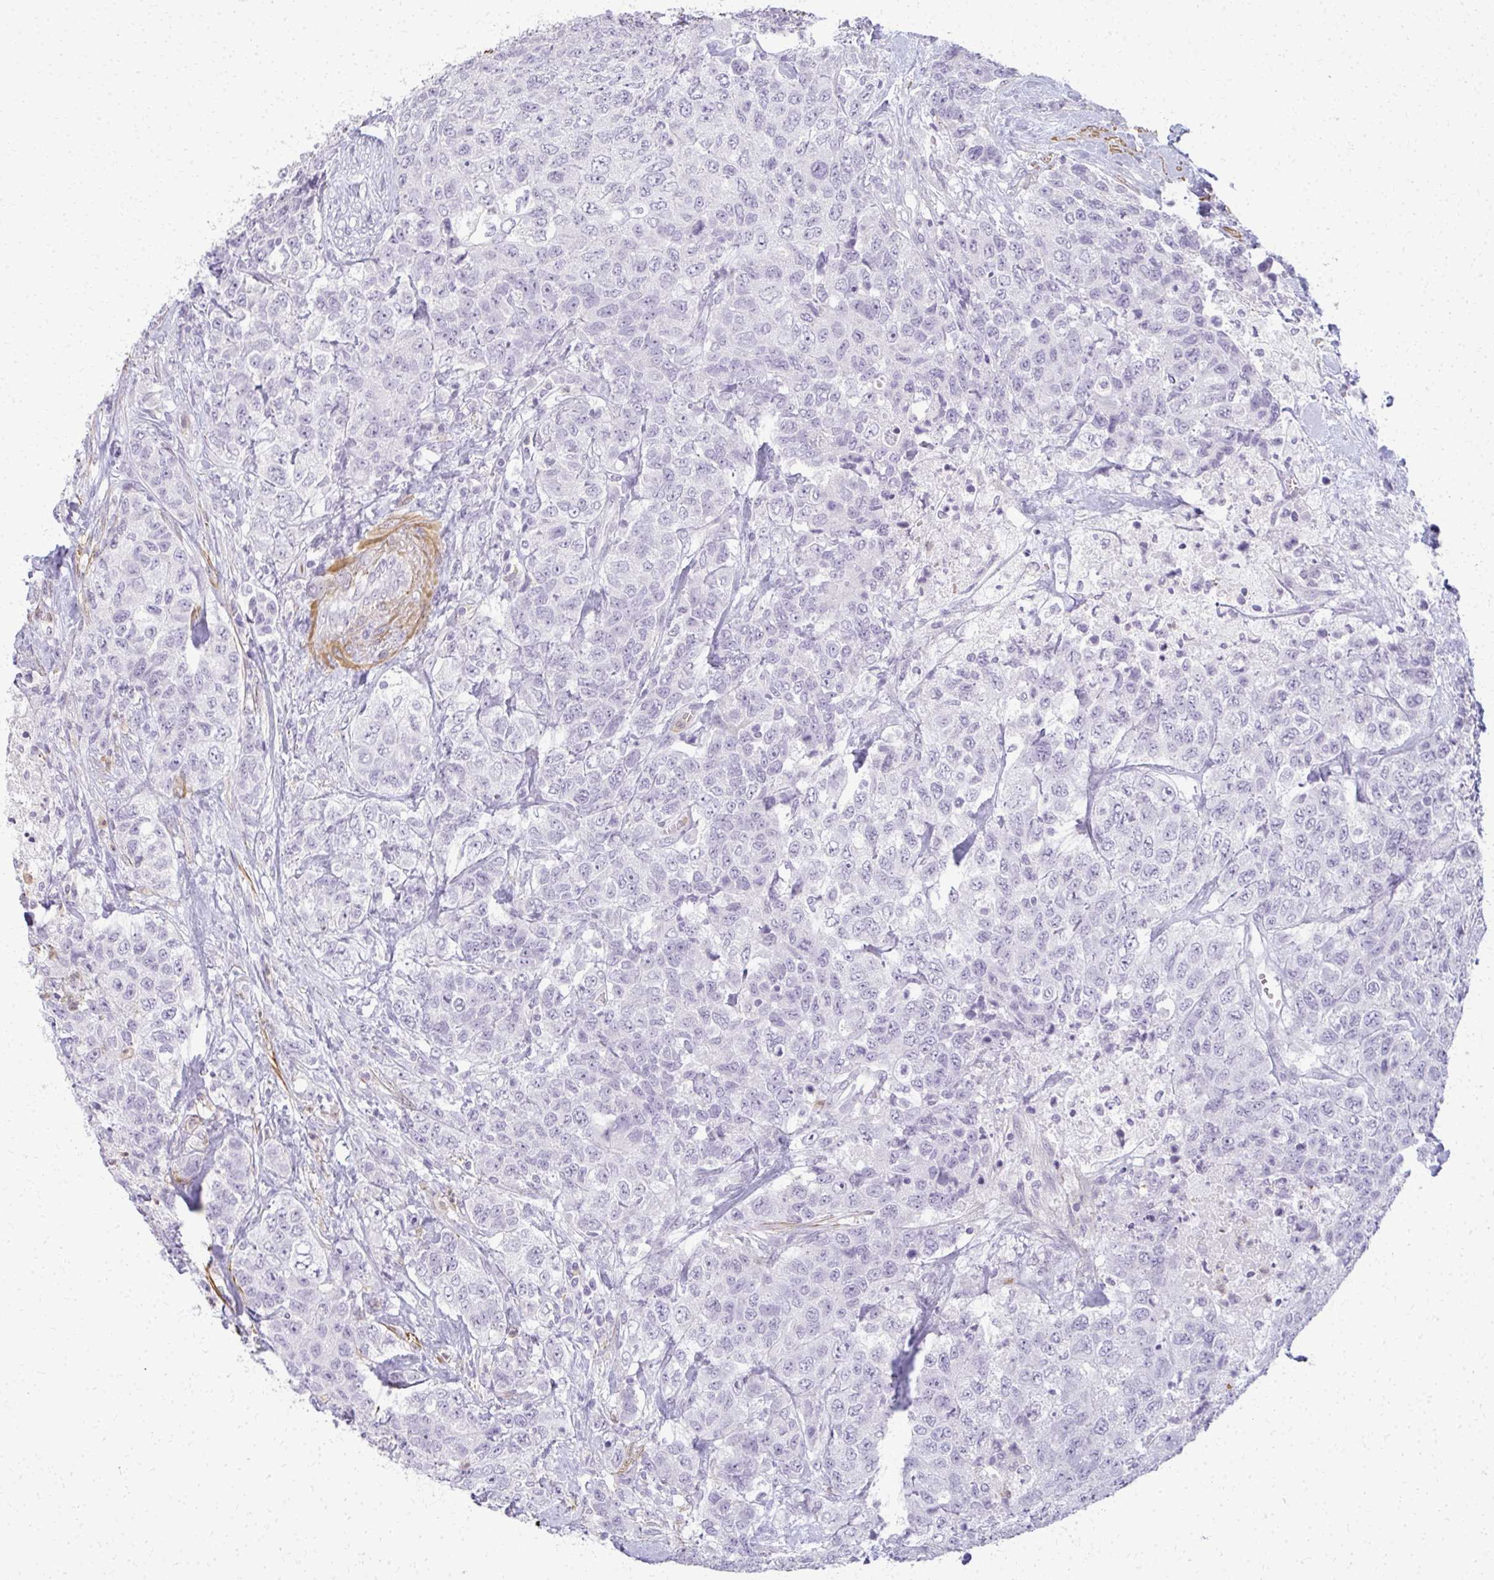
{"staining": {"intensity": "negative", "quantity": "none", "location": "none"}, "tissue": "urothelial cancer", "cell_type": "Tumor cells", "image_type": "cancer", "snomed": [{"axis": "morphology", "description": "Urothelial carcinoma, High grade"}, {"axis": "topography", "description": "Urinary bladder"}], "caption": "High magnification brightfield microscopy of urothelial cancer stained with DAB (3,3'-diaminobenzidine) (brown) and counterstained with hematoxylin (blue): tumor cells show no significant expression.", "gene": "CA3", "patient": {"sex": "female", "age": 78}}